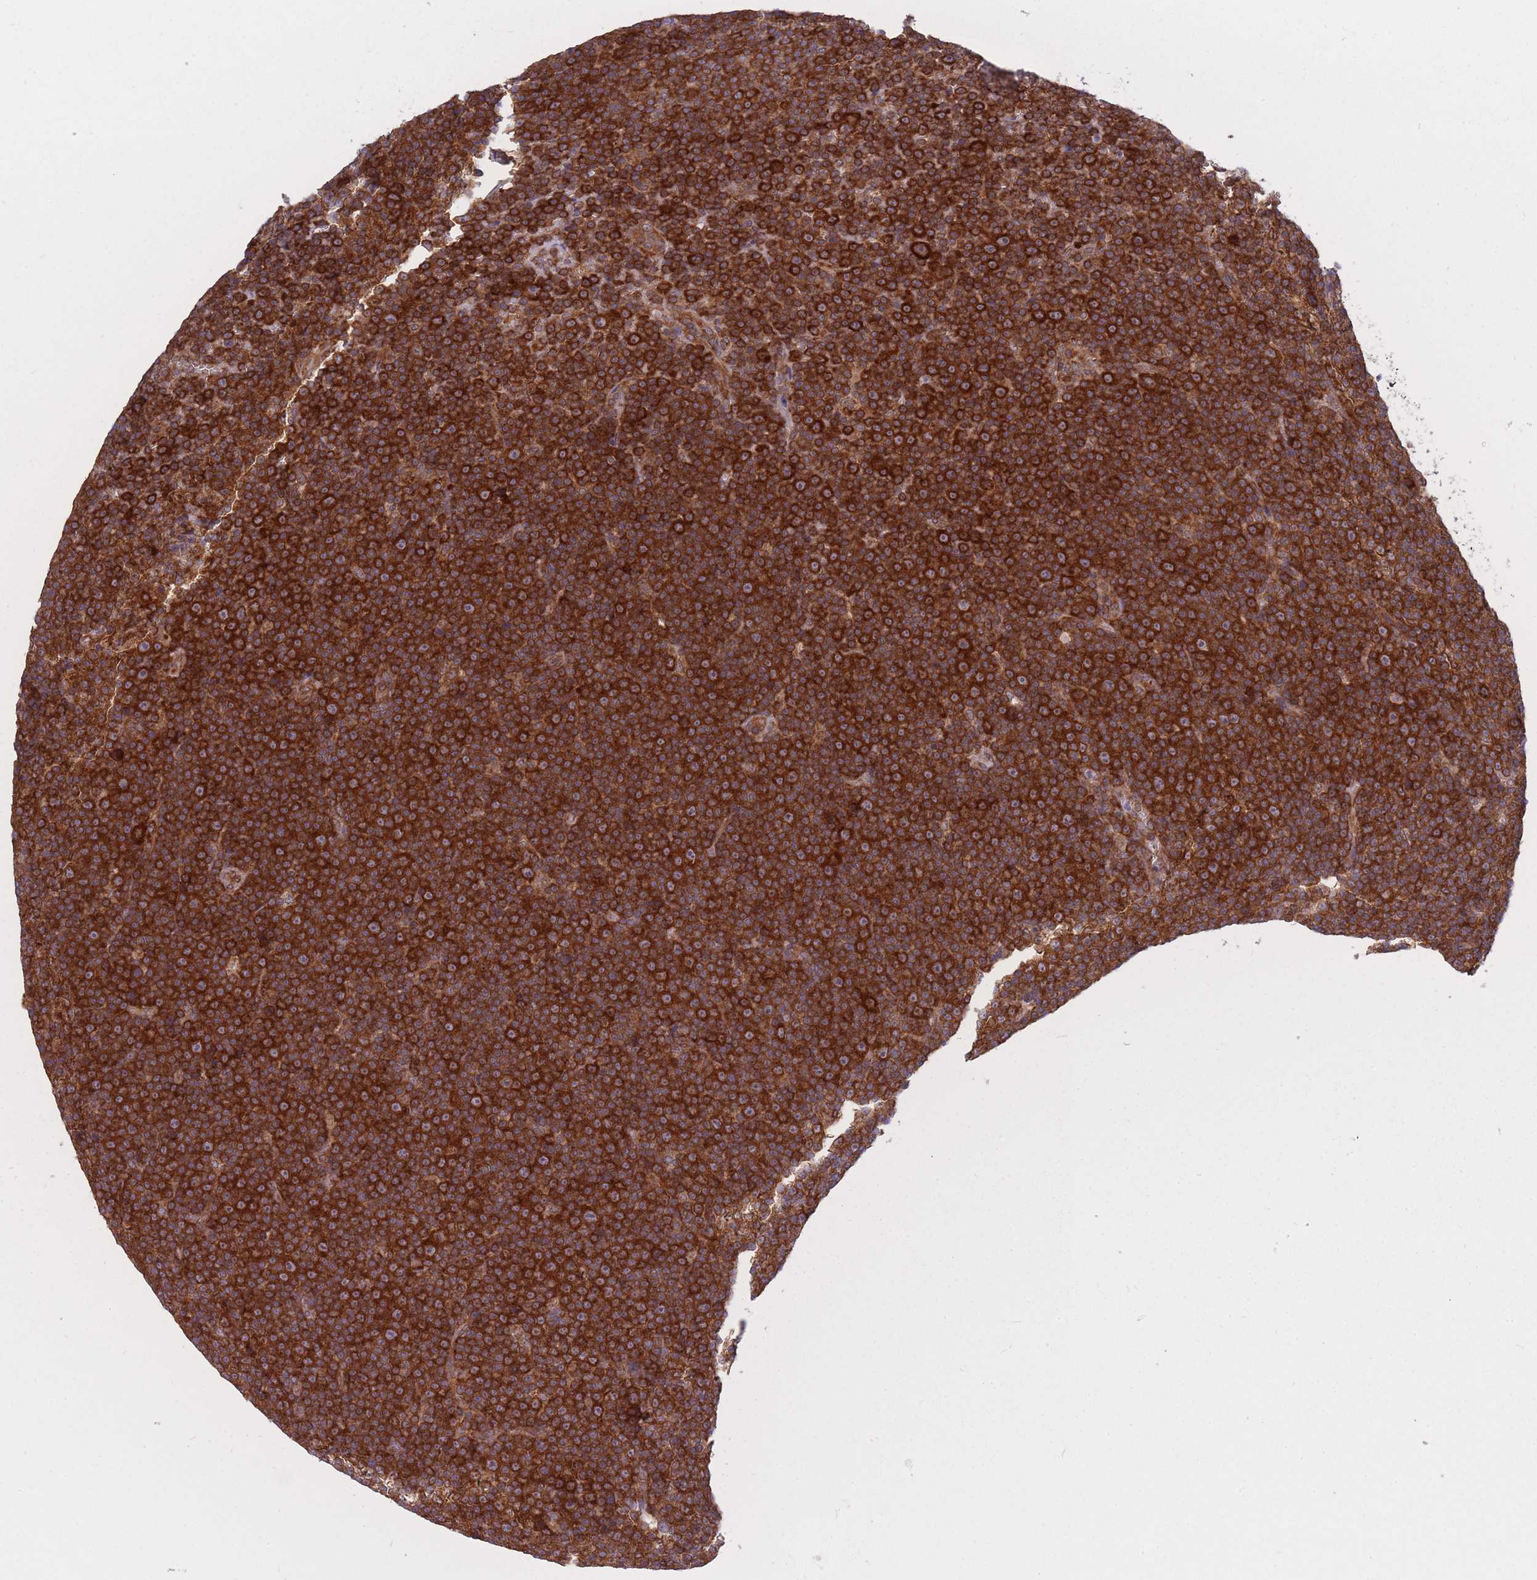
{"staining": {"intensity": "strong", "quantity": ">75%", "location": "cytoplasmic/membranous"}, "tissue": "lymphoma", "cell_type": "Tumor cells", "image_type": "cancer", "snomed": [{"axis": "morphology", "description": "Malignant lymphoma, non-Hodgkin's type, Low grade"}, {"axis": "topography", "description": "Lymph node"}], "caption": "Protein staining of malignant lymphoma, non-Hodgkin's type (low-grade) tissue demonstrates strong cytoplasmic/membranous positivity in about >75% of tumor cells.", "gene": "CCDC124", "patient": {"sex": "female", "age": 67}}